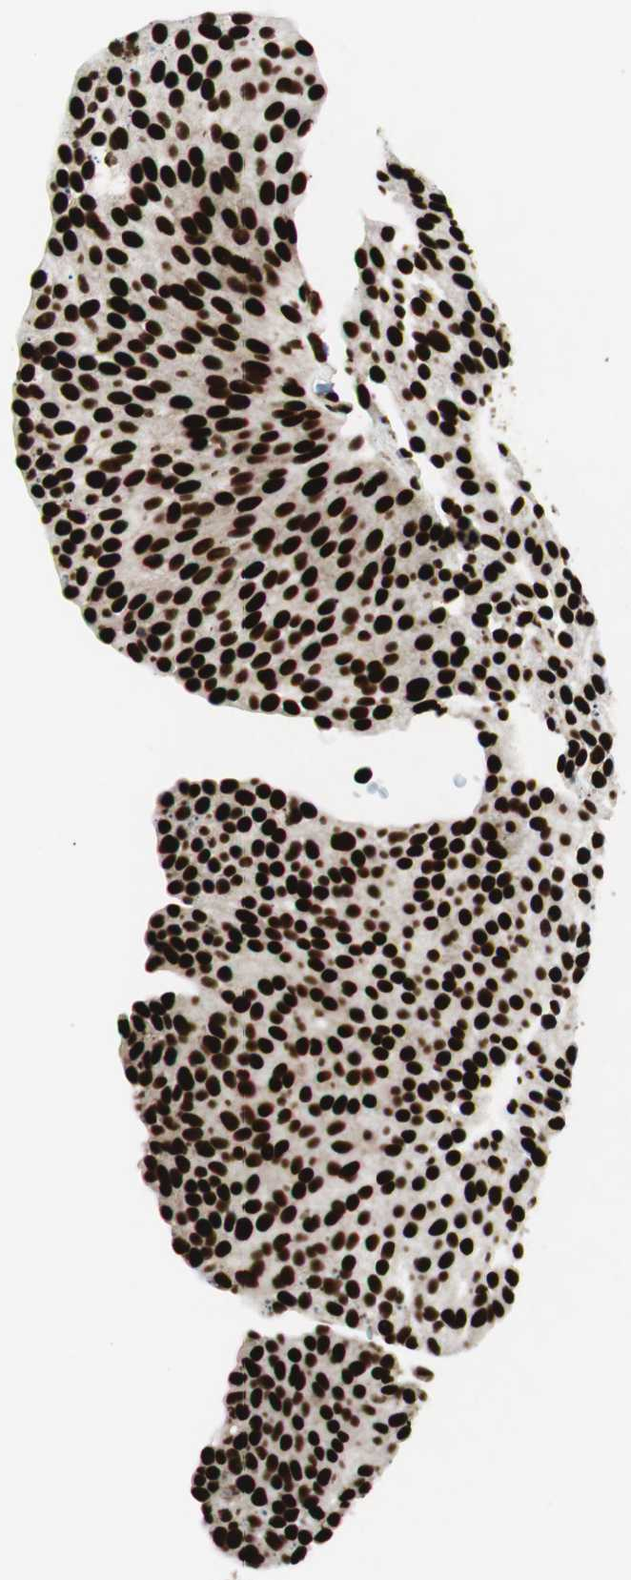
{"staining": {"intensity": "strong", "quantity": ">75%", "location": "nuclear"}, "tissue": "urothelial cancer", "cell_type": "Tumor cells", "image_type": "cancer", "snomed": [{"axis": "morphology", "description": "Urothelial carcinoma, Low grade"}, {"axis": "topography", "description": "Smooth muscle"}, {"axis": "topography", "description": "Urinary bladder"}], "caption": "IHC photomicrograph of urothelial cancer stained for a protein (brown), which shows high levels of strong nuclear staining in approximately >75% of tumor cells.", "gene": "EWSR1", "patient": {"sex": "male", "age": 60}}